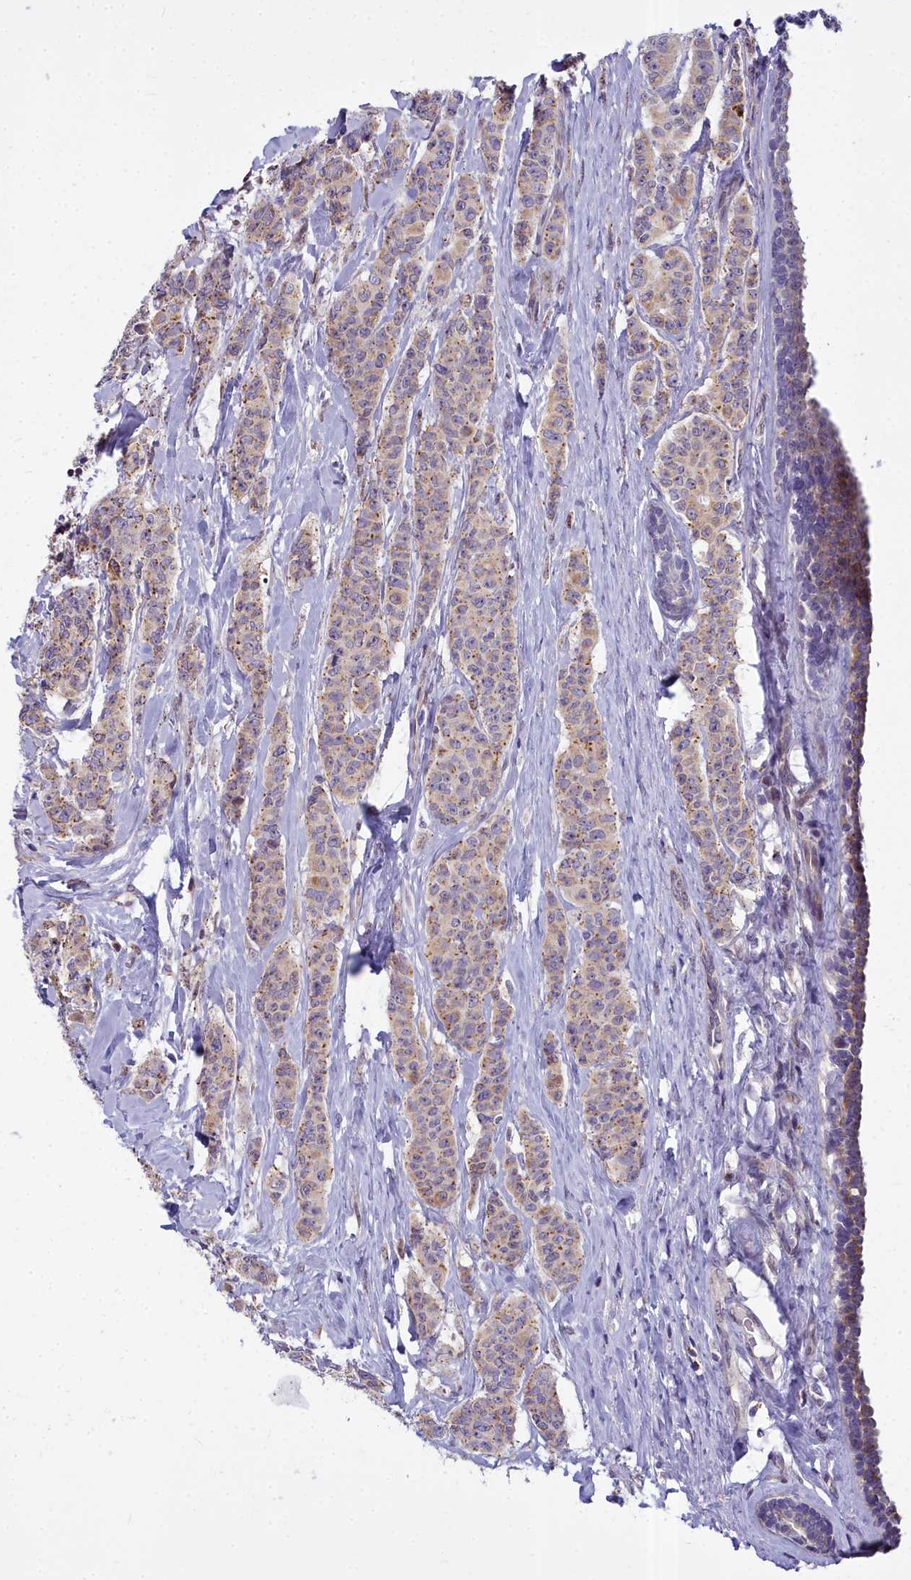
{"staining": {"intensity": "moderate", "quantity": "25%-75%", "location": "cytoplasmic/membranous"}, "tissue": "breast cancer", "cell_type": "Tumor cells", "image_type": "cancer", "snomed": [{"axis": "morphology", "description": "Duct carcinoma"}, {"axis": "topography", "description": "Breast"}], "caption": "Breast cancer (intraductal carcinoma) was stained to show a protein in brown. There is medium levels of moderate cytoplasmic/membranous expression in approximately 25%-75% of tumor cells.", "gene": "WDPCP", "patient": {"sex": "female", "age": 40}}